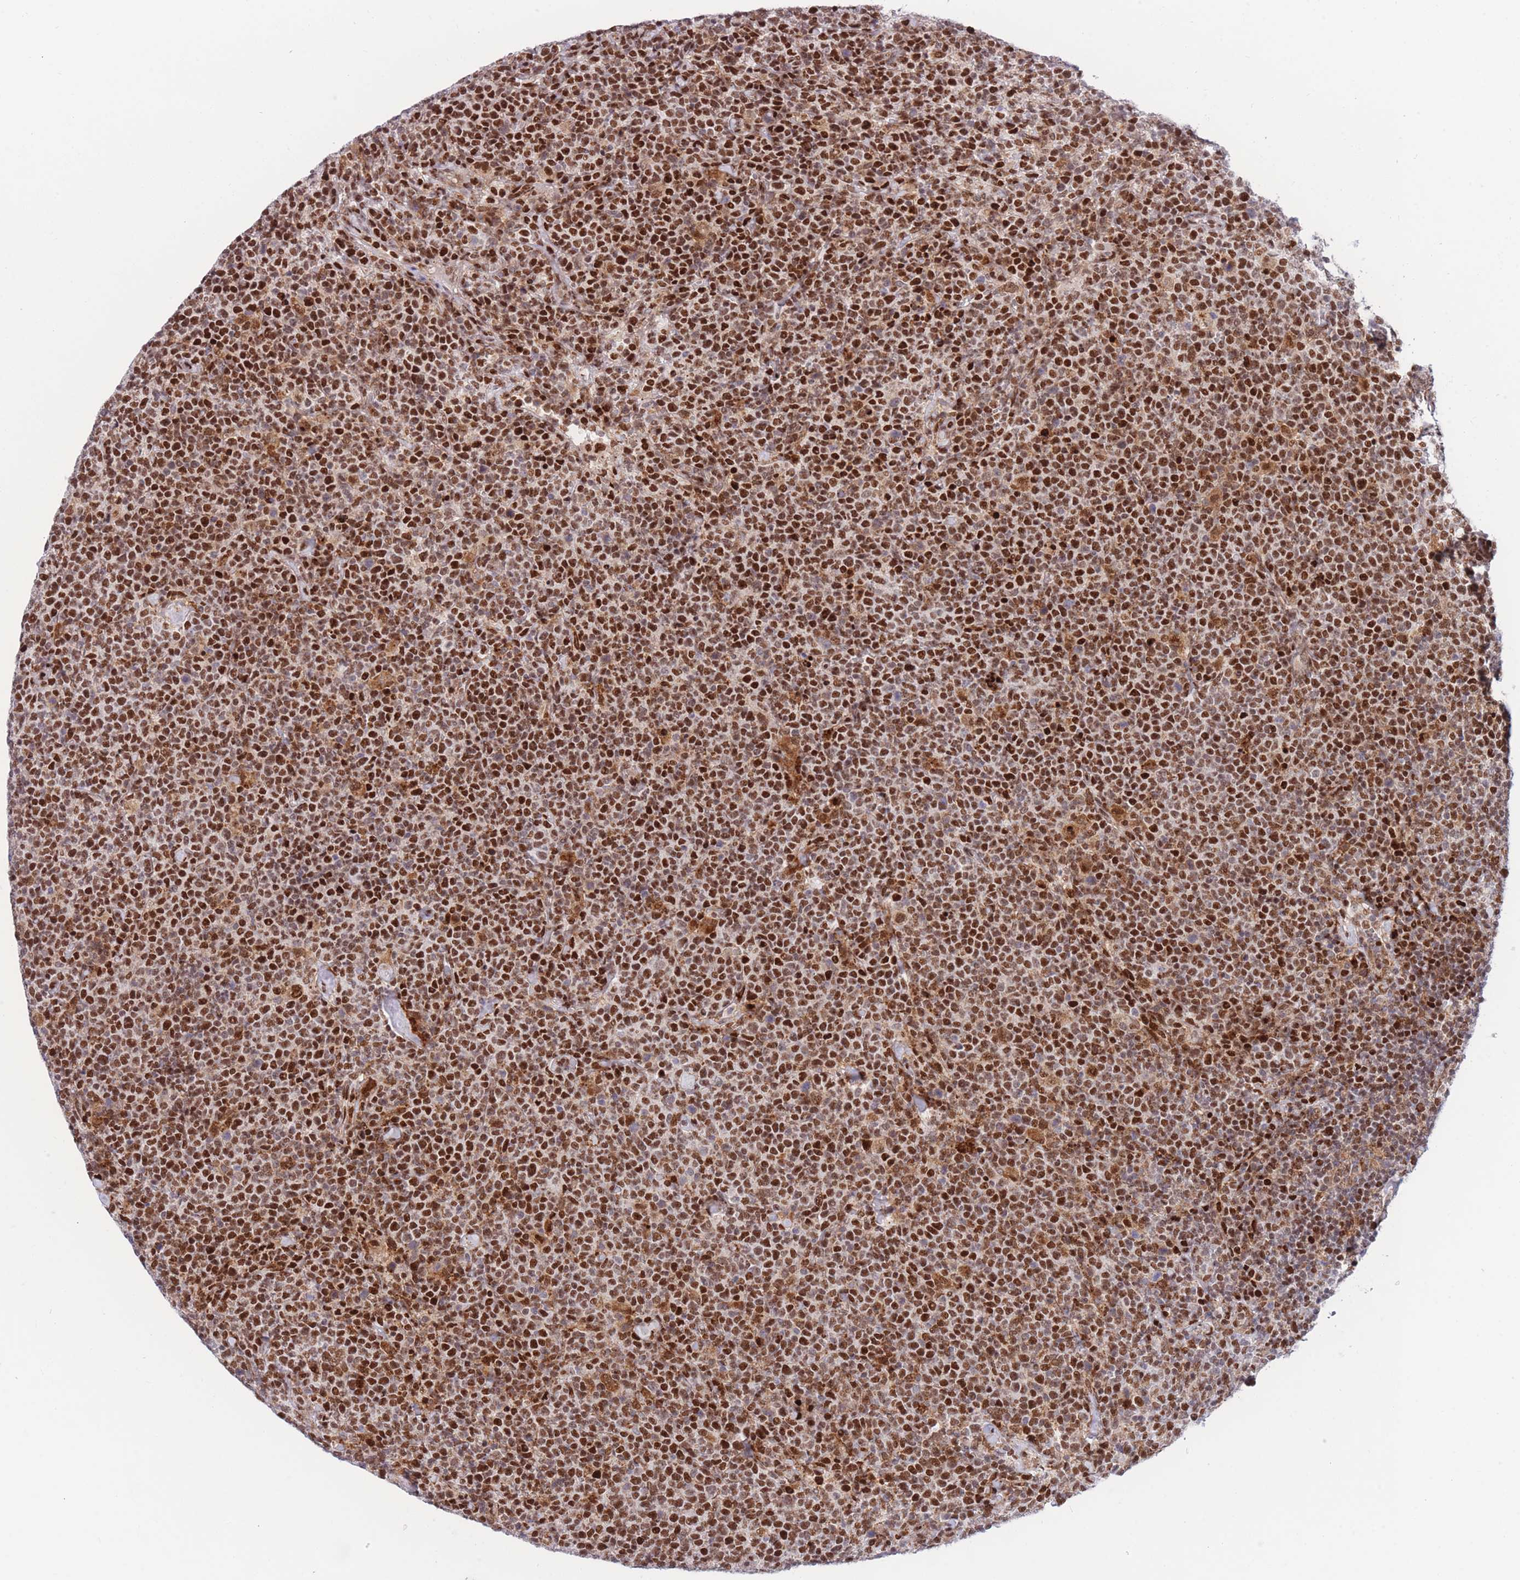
{"staining": {"intensity": "strong", "quantity": ">75%", "location": "nuclear"}, "tissue": "lymphoma", "cell_type": "Tumor cells", "image_type": "cancer", "snomed": [{"axis": "morphology", "description": "Malignant lymphoma, non-Hodgkin's type, High grade"}, {"axis": "topography", "description": "Lymph node"}], "caption": "Immunohistochemistry (IHC) image of neoplastic tissue: human lymphoma stained using immunohistochemistry exhibits high levels of strong protein expression localized specifically in the nuclear of tumor cells, appearing as a nuclear brown color.", "gene": "DNAJC3", "patient": {"sex": "male", "age": 61}}